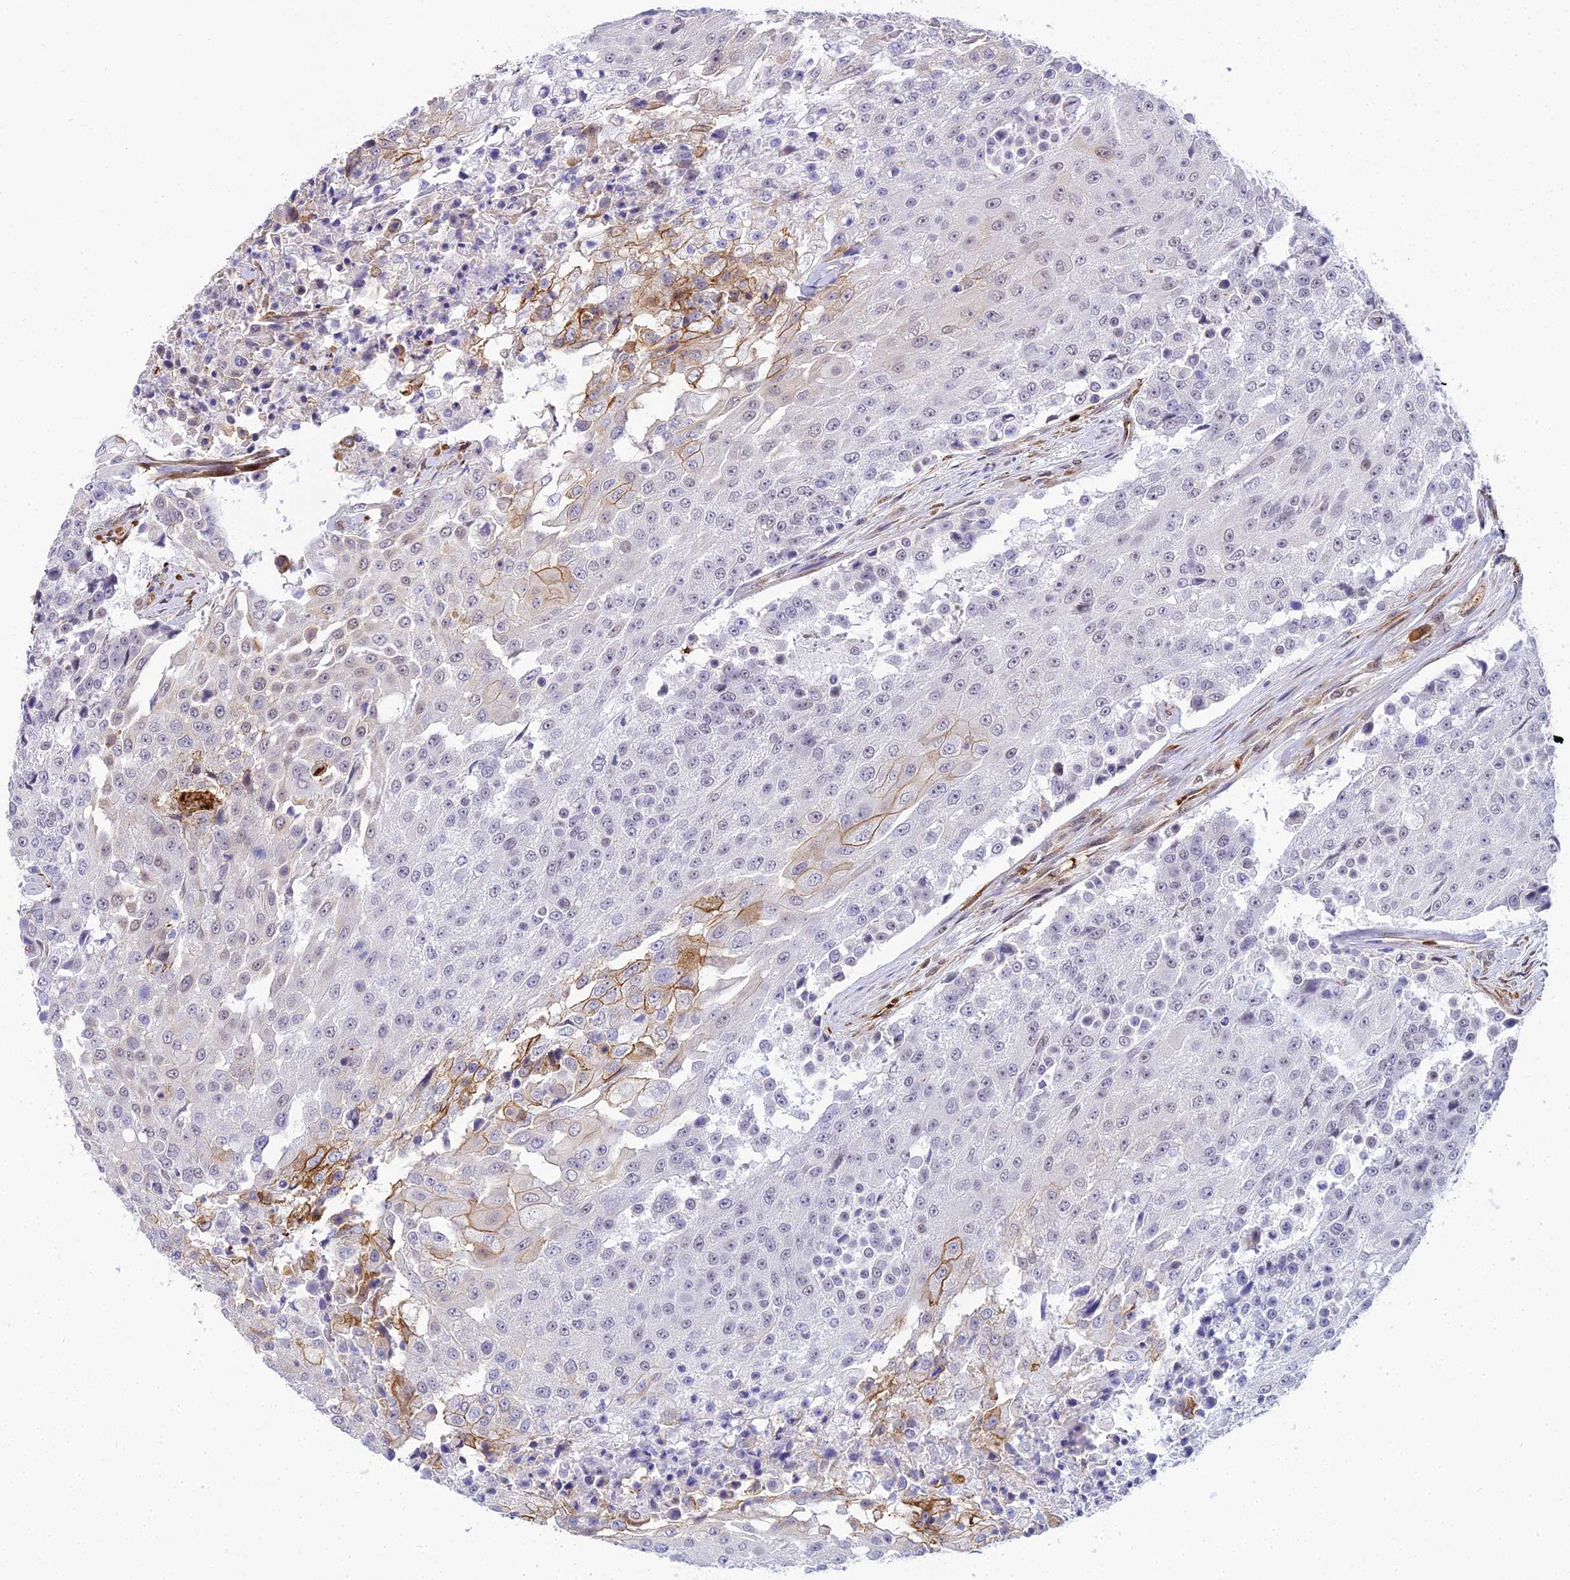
{"staining": {"intensity": "moderate", "quantity": "<25%", "location": "cytoplasmic/membranous"}, "tissue": "urothelial cancer", "cell_type": "Tumor cells", "image_type": "cancer", "snomed": [{"axis": "morphology", "description": "Urothelial carcinoma, High grade"}, {"axis": "topography", "description": "Urinary bladder"}], "caption": "Urothelial cancer stained with a brown dye shows moderate cytoplasmic/membranous positive staining in approximately <25% of tumor cells.", "gene": "BCL9", "patient": {"sex": "female", "age": 63}}